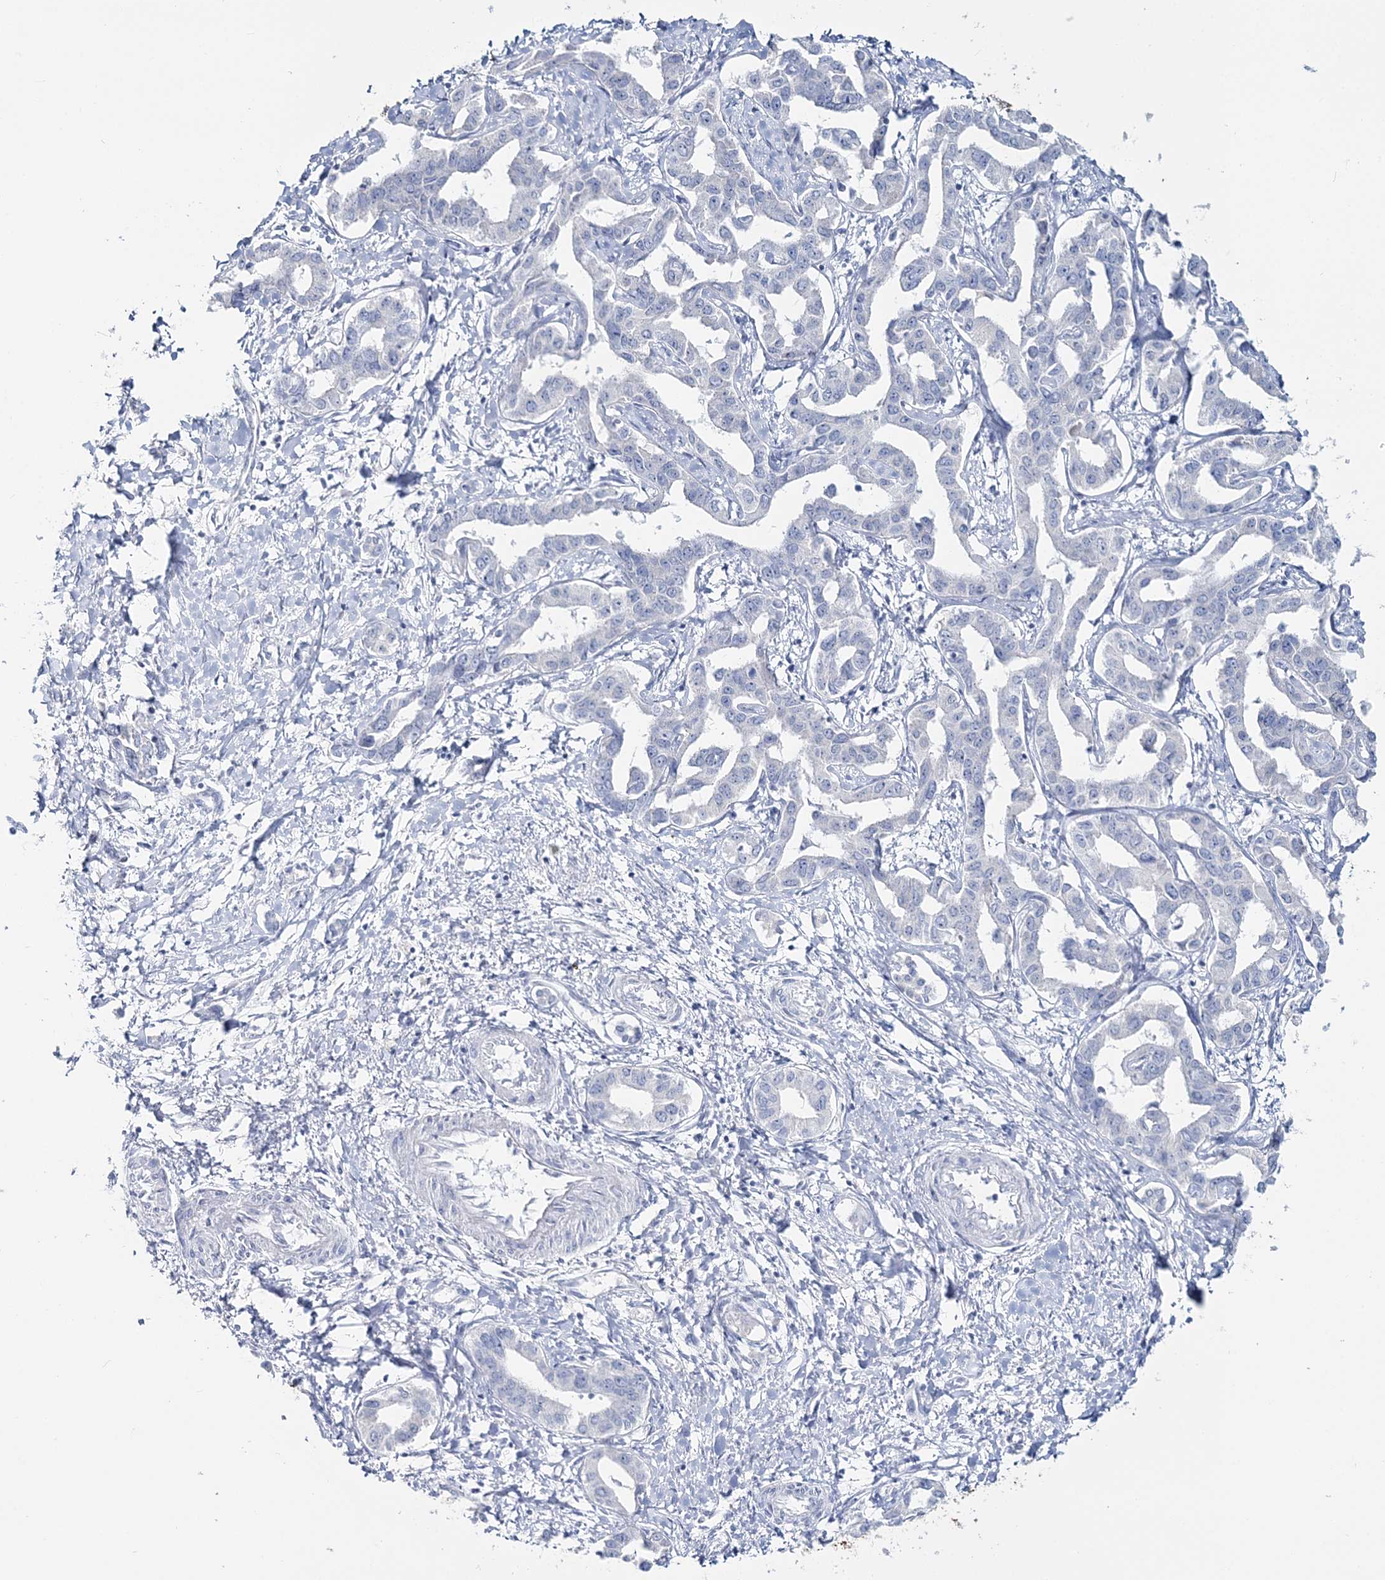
{"staining": {"intensity": "negative", "quantity": "none", "location": "none"}, "tissue": "liver cancer", "cell_type": "Tumor cells", "image_type": "cancer", "snomed": [{"axis": "morphology", "description": "Cholangiocarcinoma"}, {"axis": "topography", "description": "Liver"}], "caption": "Micrograph shows no significant protein expression in tumor cells of liver cancer.", "gene": "CYP3A4", "patient": {"sex": "male", "age": 59}}